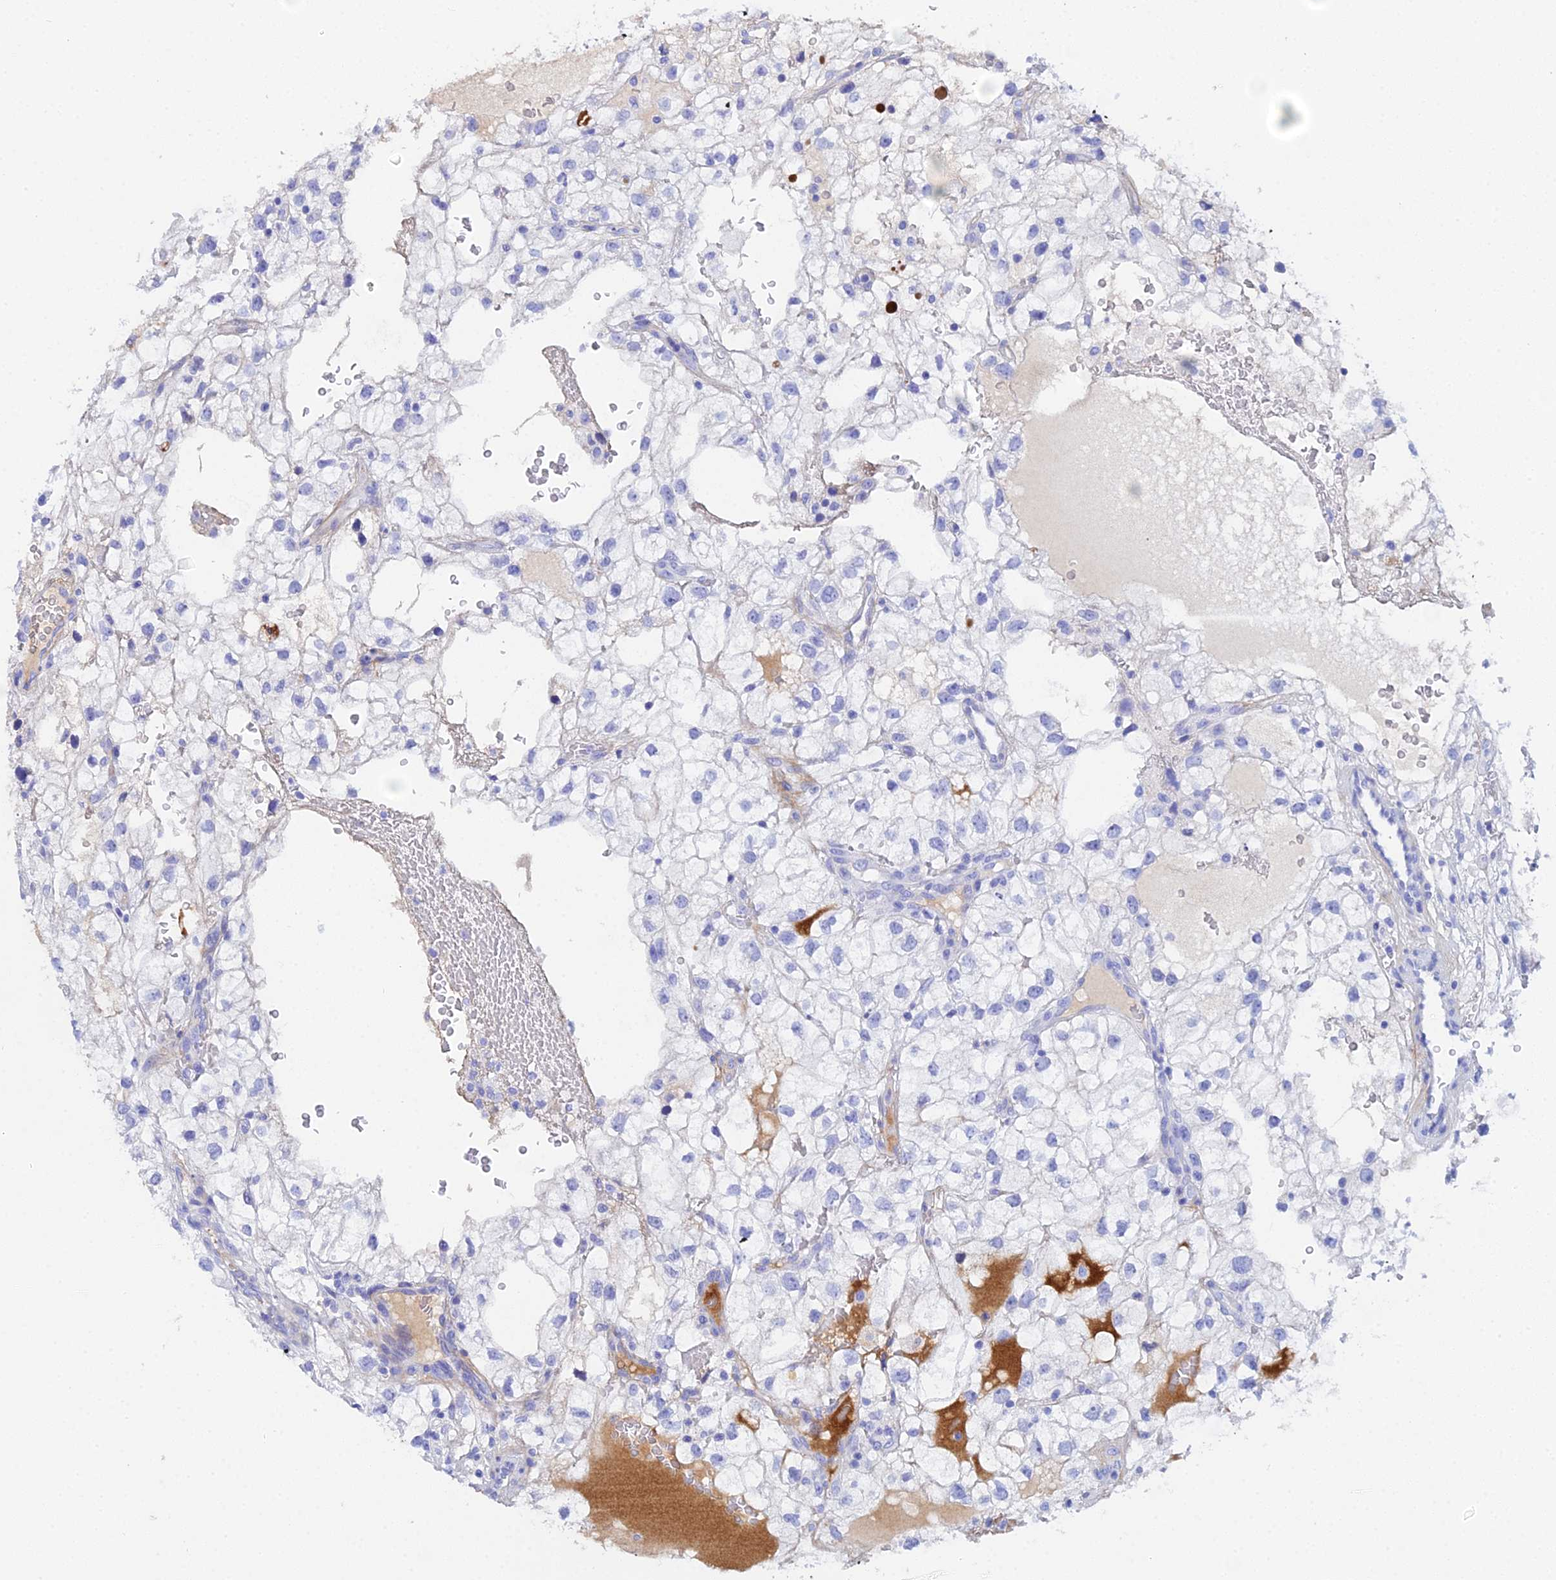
{"staining": {"intensity": "negative", "quantity": "none", "location": "none"}, "tissue": "renal cancer", "cell_type": "Tumor cells", "image_type": "cancer", "snomed": [{"axis": "morphology", "description": "Adenocarcinoma, NOS"}, {"axis": "topography", "description": "Kidney"}], "caption": "Renal cancer was stained to show a protein in brown. There is no significant expression in tumor cells.", "gene": "CELA3A", "patient": {"sex": "male", "age": 59}}